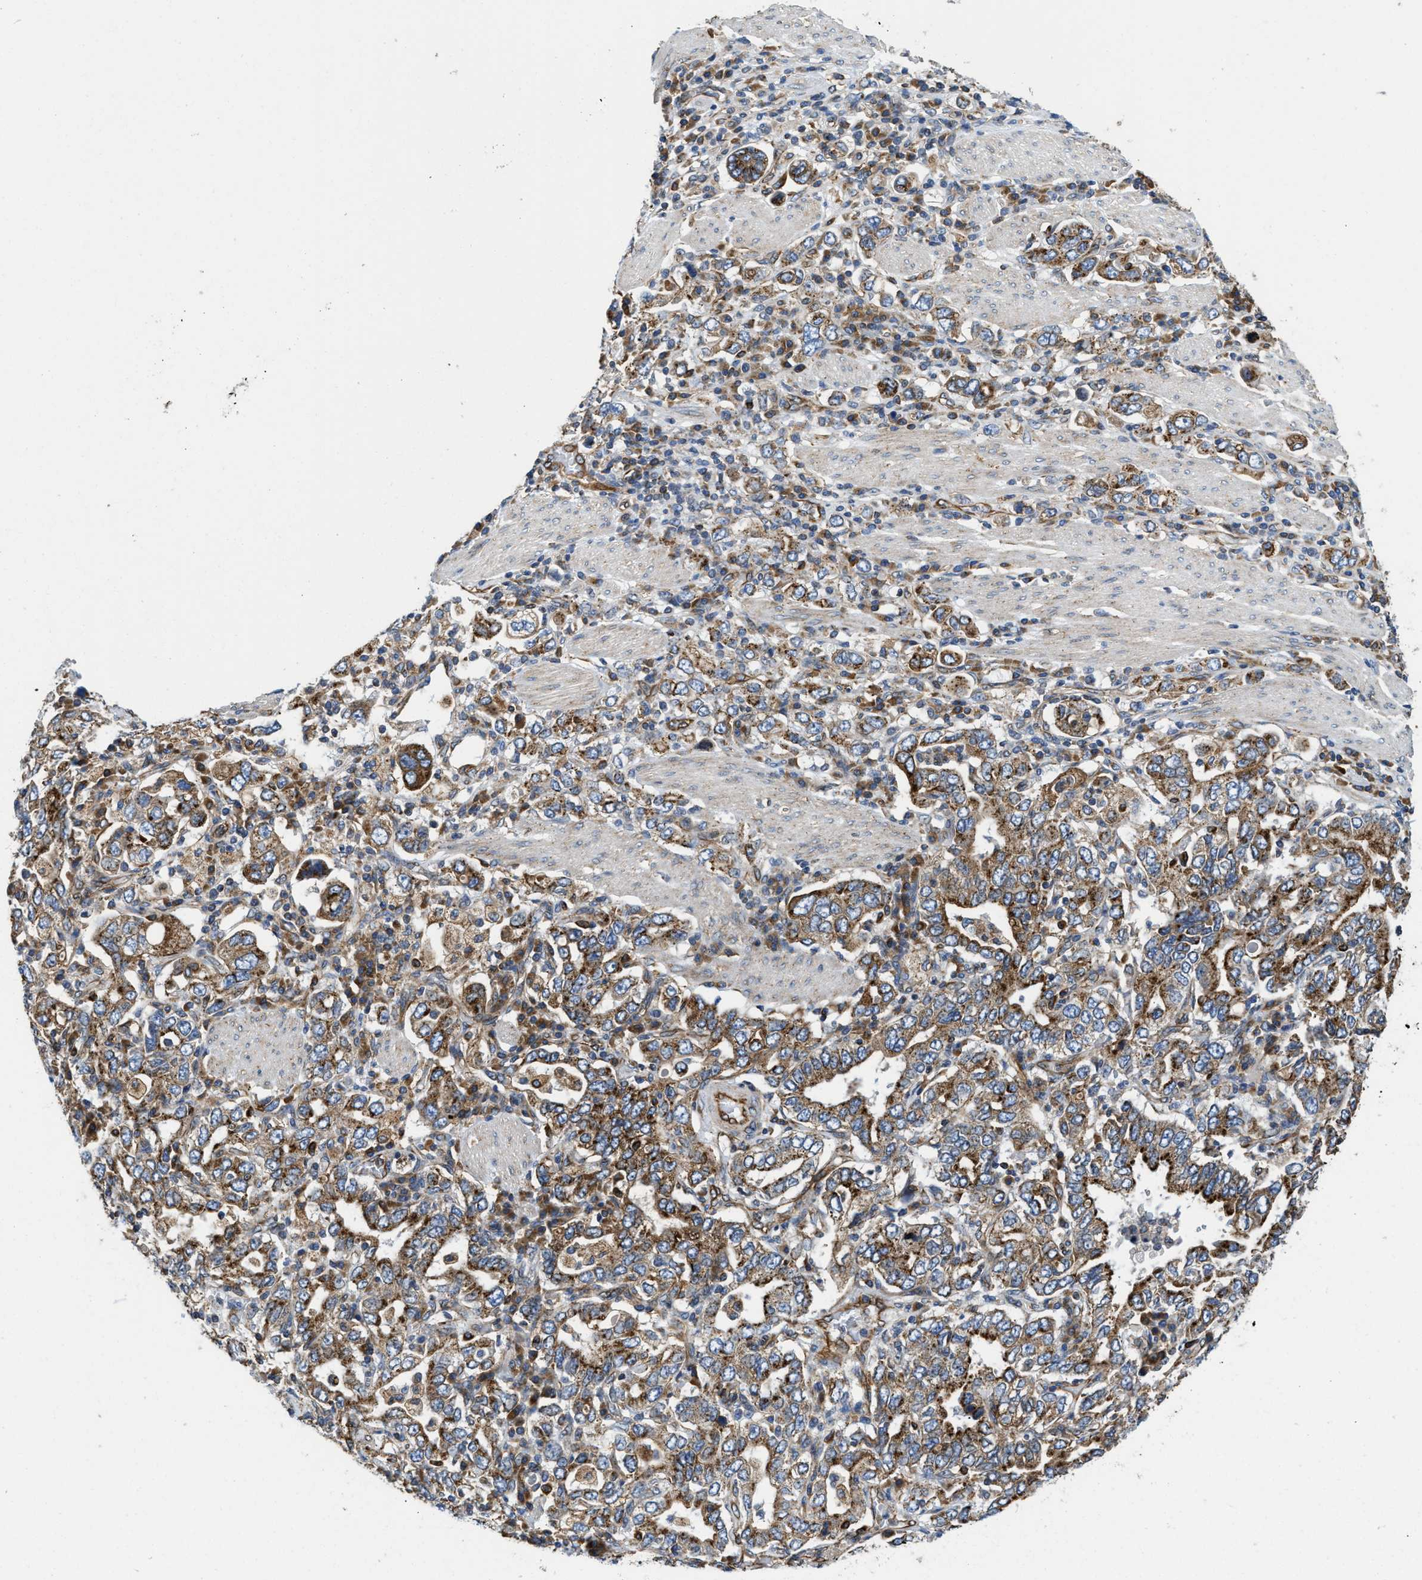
{"staining": {"intensity": "moderate", "quantity": ">75%", "location": "cytoplasmic/membranous"}, "tissue": "stomach cancer", "cell_type": "Tumor cells", "image_type": "cancer", "snomed": [{"axis": "morphology", "description": "Adenocarcinoma, NOS"}, {"axis": "topography", "description": "Stomach, upper"}], "caption": "This histopathology image shows stomach adenocarcinoma stained with immunohistochemistry (IHC) to label a protein in brown. The cytoplasmic/membranous of tumor cells show moderate positivity for the protein. Nuclei are counter-stained blue.", "gene": "HSD17B12", "patient": {"sex": "male", "age": 62}}